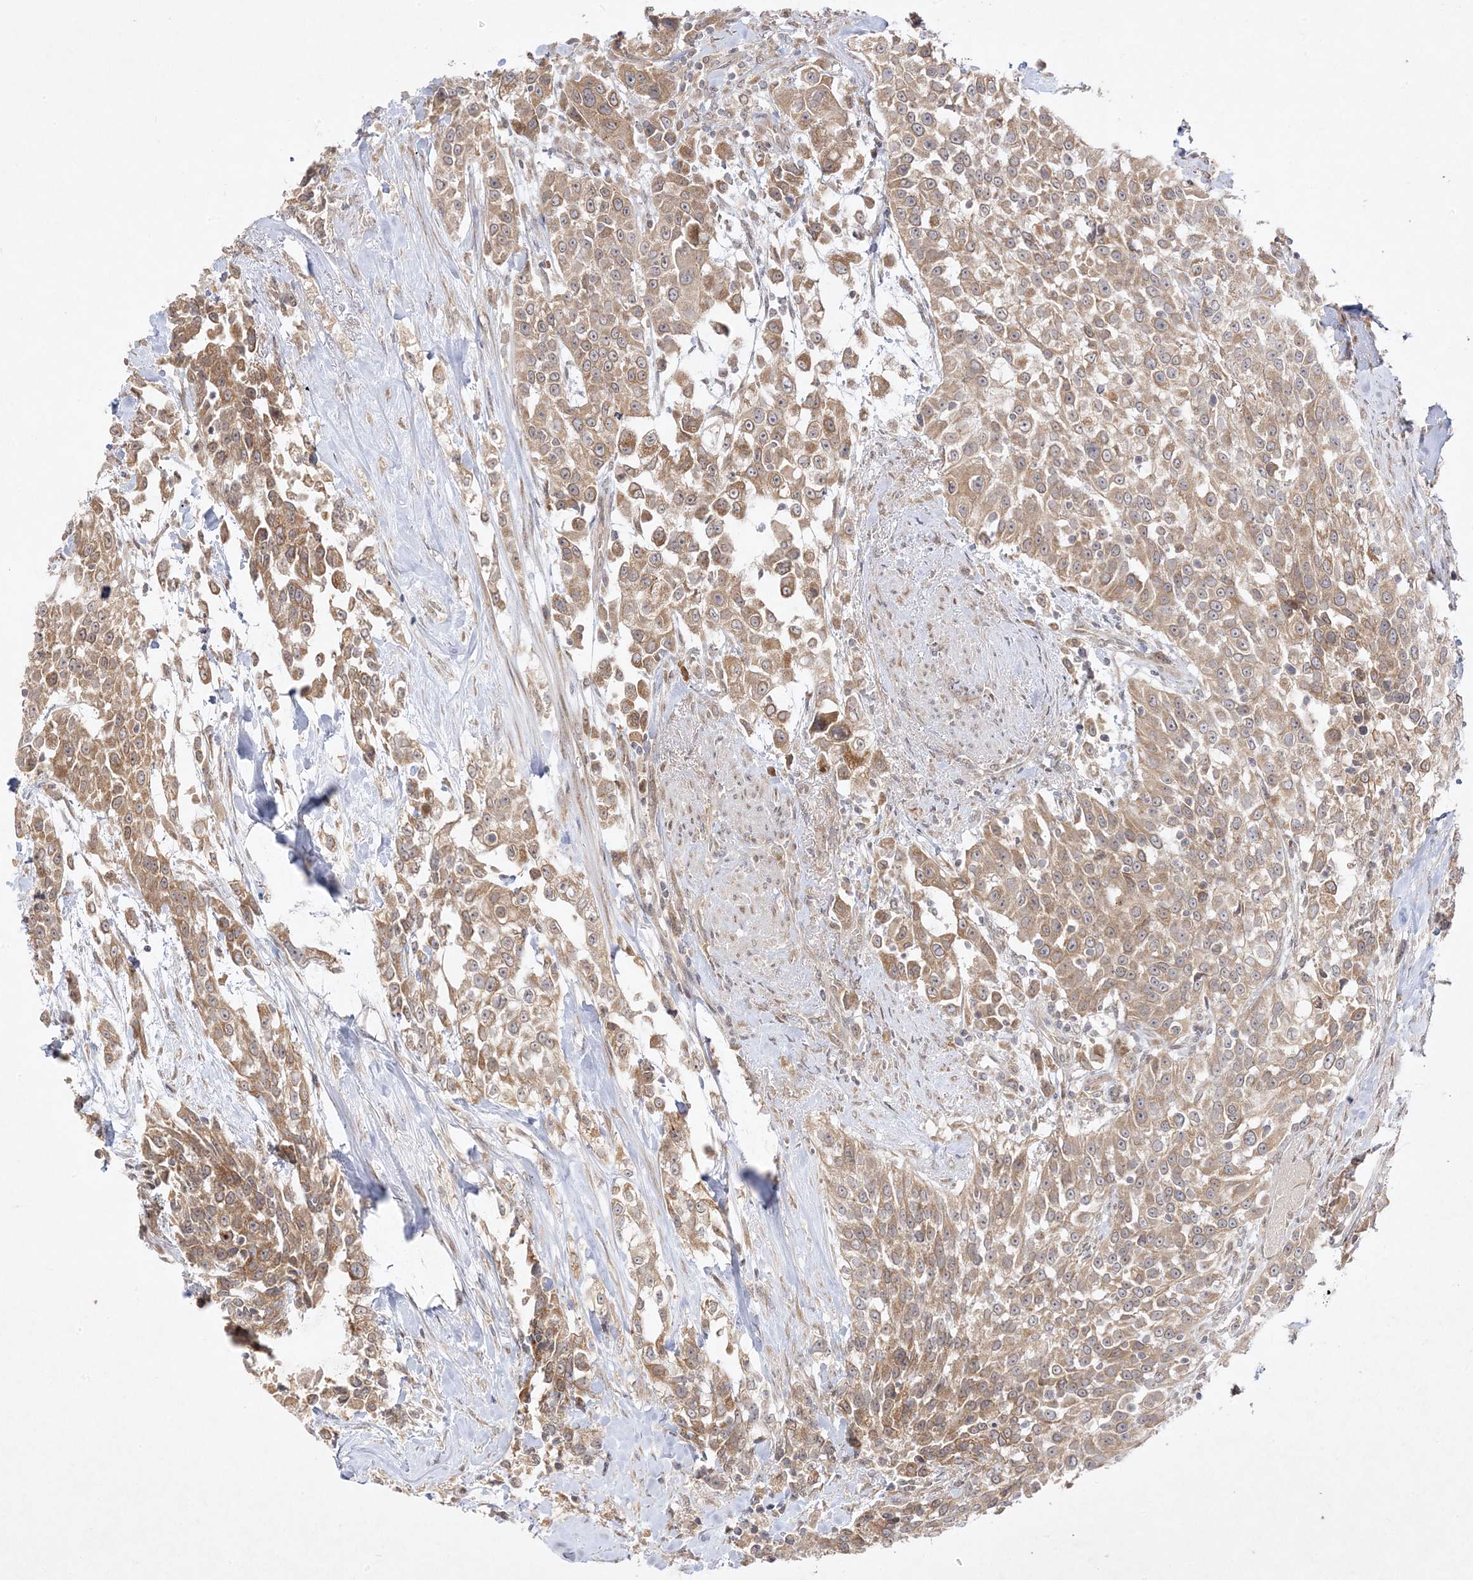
{"staining": {"intensity": "moderate", "quantity": ">75%", "location": "cytoplasmic/membranous"}, "tissue": "urothelial cancer", "cell_type": "Tumor cells", "image_type": "cancer", "snomed": [{"axis": "morphology", "description": "Urothelial carcinoma, High grade"}, {"axis": "topography", "description": "Urinary bladder"}], "caption": "High-grade urothelial carcinoma stained for a protein (brown) exhibits moderate cytoplasmic/membranous positive staining in about >75% of tumor cells.", "gene": "C2CD2", "patient": {"sex": "female", "age": 80}}